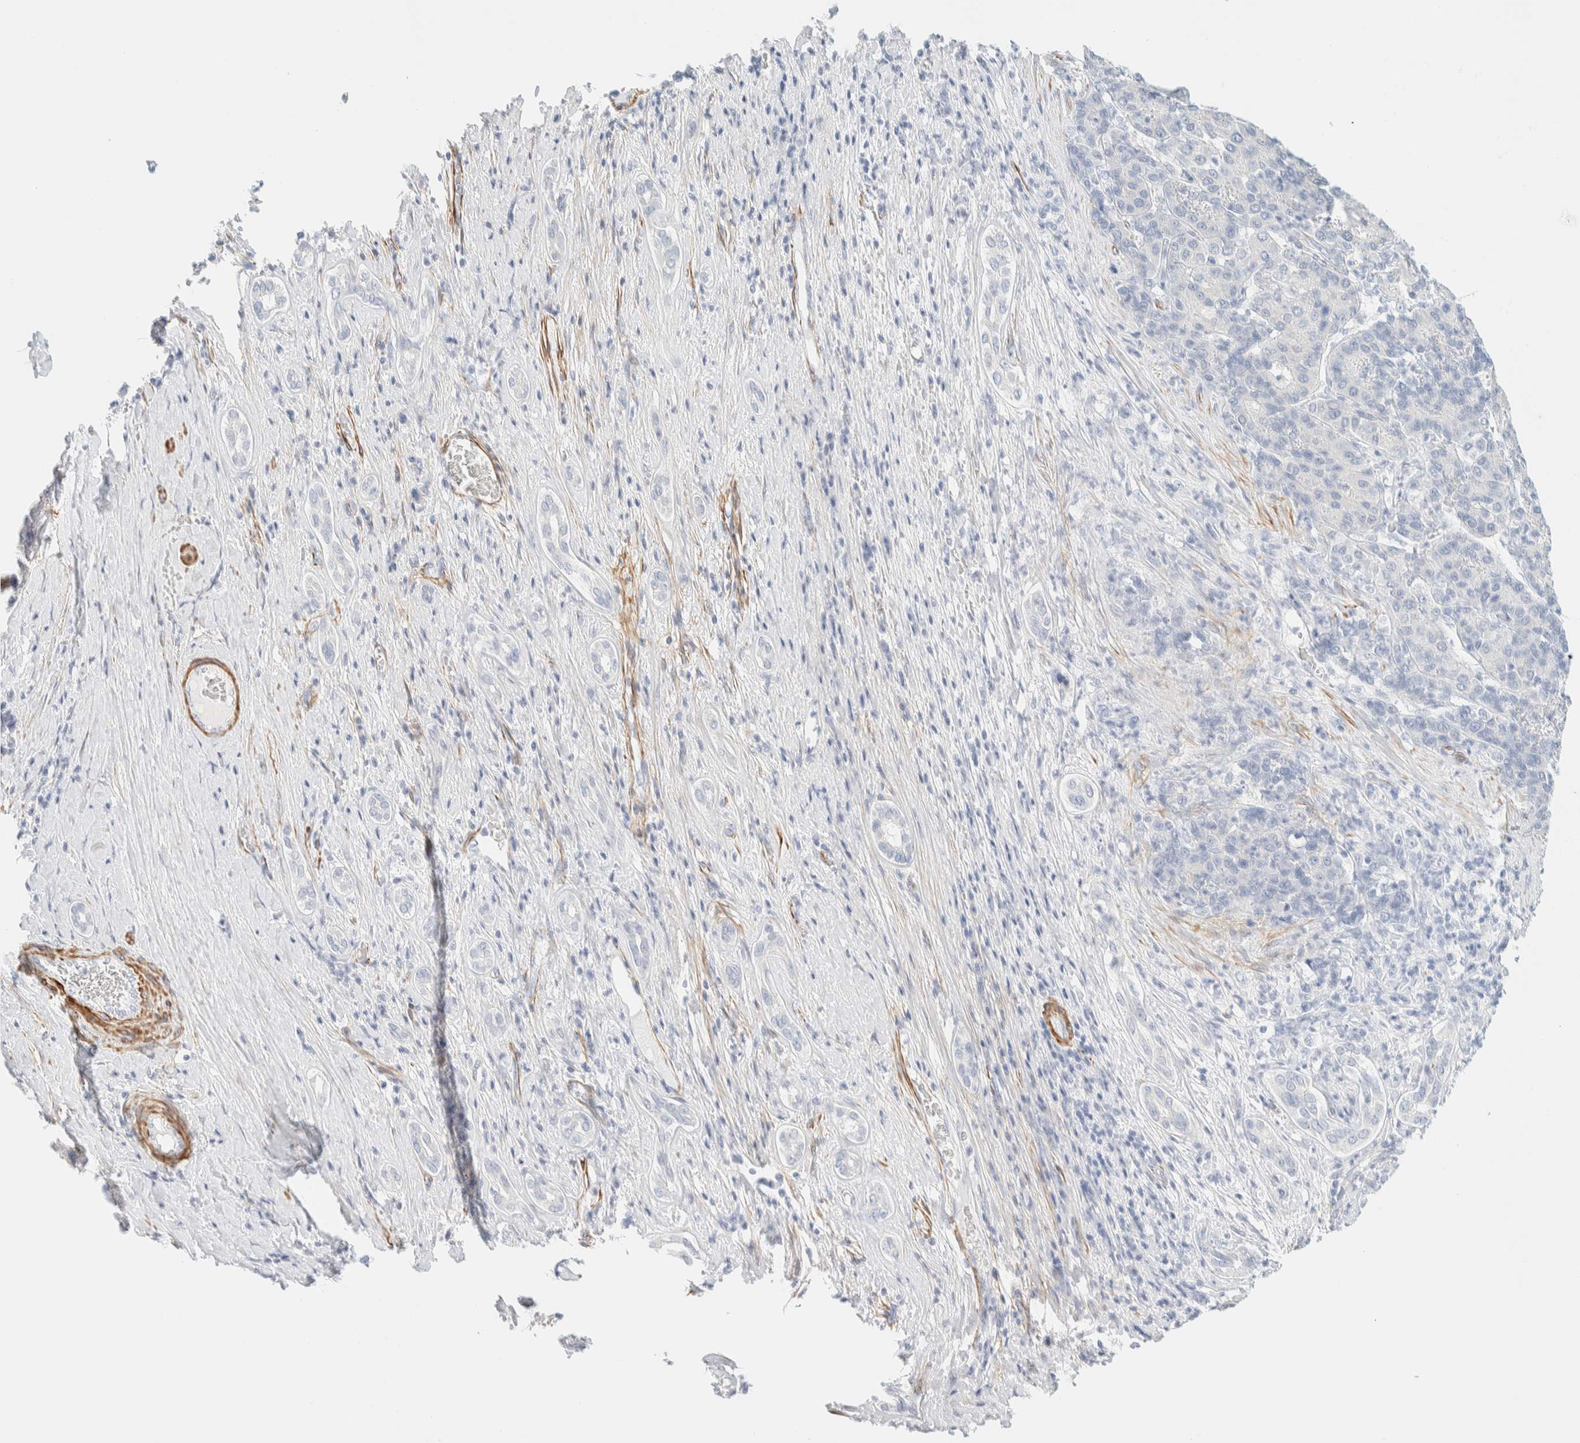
{"staining": {"intensity": "negative", "quantity": "none", "location": "none"}, "tissue": "liver cancer", "cell_type": "Tumor cells", "image_type": "cancer", "snomed": [{"axis": "morphology", "description": "Carcinoma, Hepatocellular, NOS"}, {"axis": "topography", "description": "Liver"}], "caption": "Immunohistochemical staining of liver hepatocellular carcinoma exhibits no significant positivity in tumor cells.", "gene": "AFMID", "patient": {"sex": "male", "age": 65}}